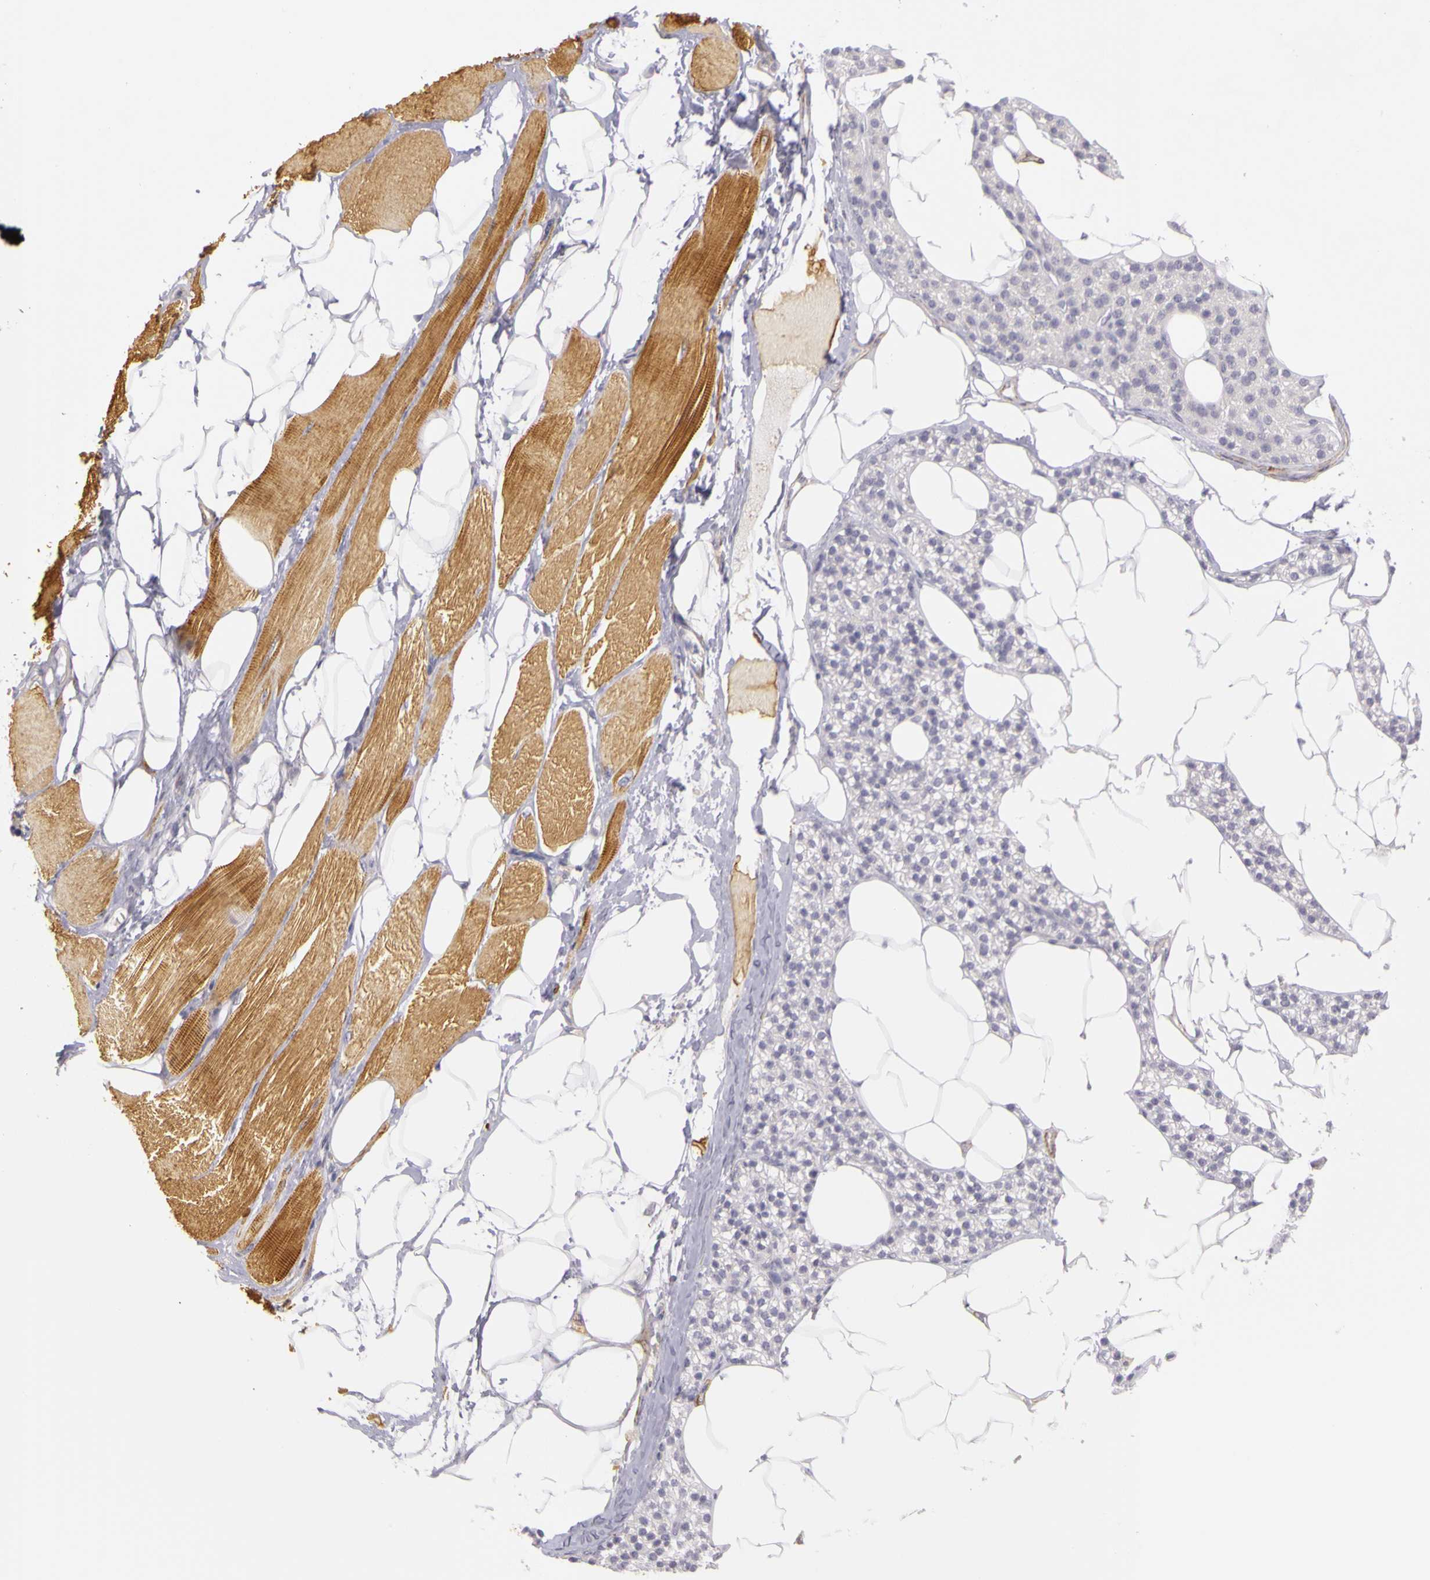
{"staining": {"intensity": "strong", "quantity": ">75%", "location": "cytoplasmic/membranous"}, "tissue": "skeletal muscle", "cell_type": "Myocytes", "image_type": "normal", "snomed": [{"axis": "morphology", "description": "Normal tissue, NOS"}, {"axis": "topography", "description": "Skeletal muscle"}, {"axis": "topography", "description": "Parathyroid gland"}], "caption": "Immunohistochemistry (DAB) staining of benign human skeletal muscle reveals strong cytoplasmic/membranous protein expression in about >75% of myocytes.", "gene": "CNTN2", "patient": {"sex": "female", "age": 37}}